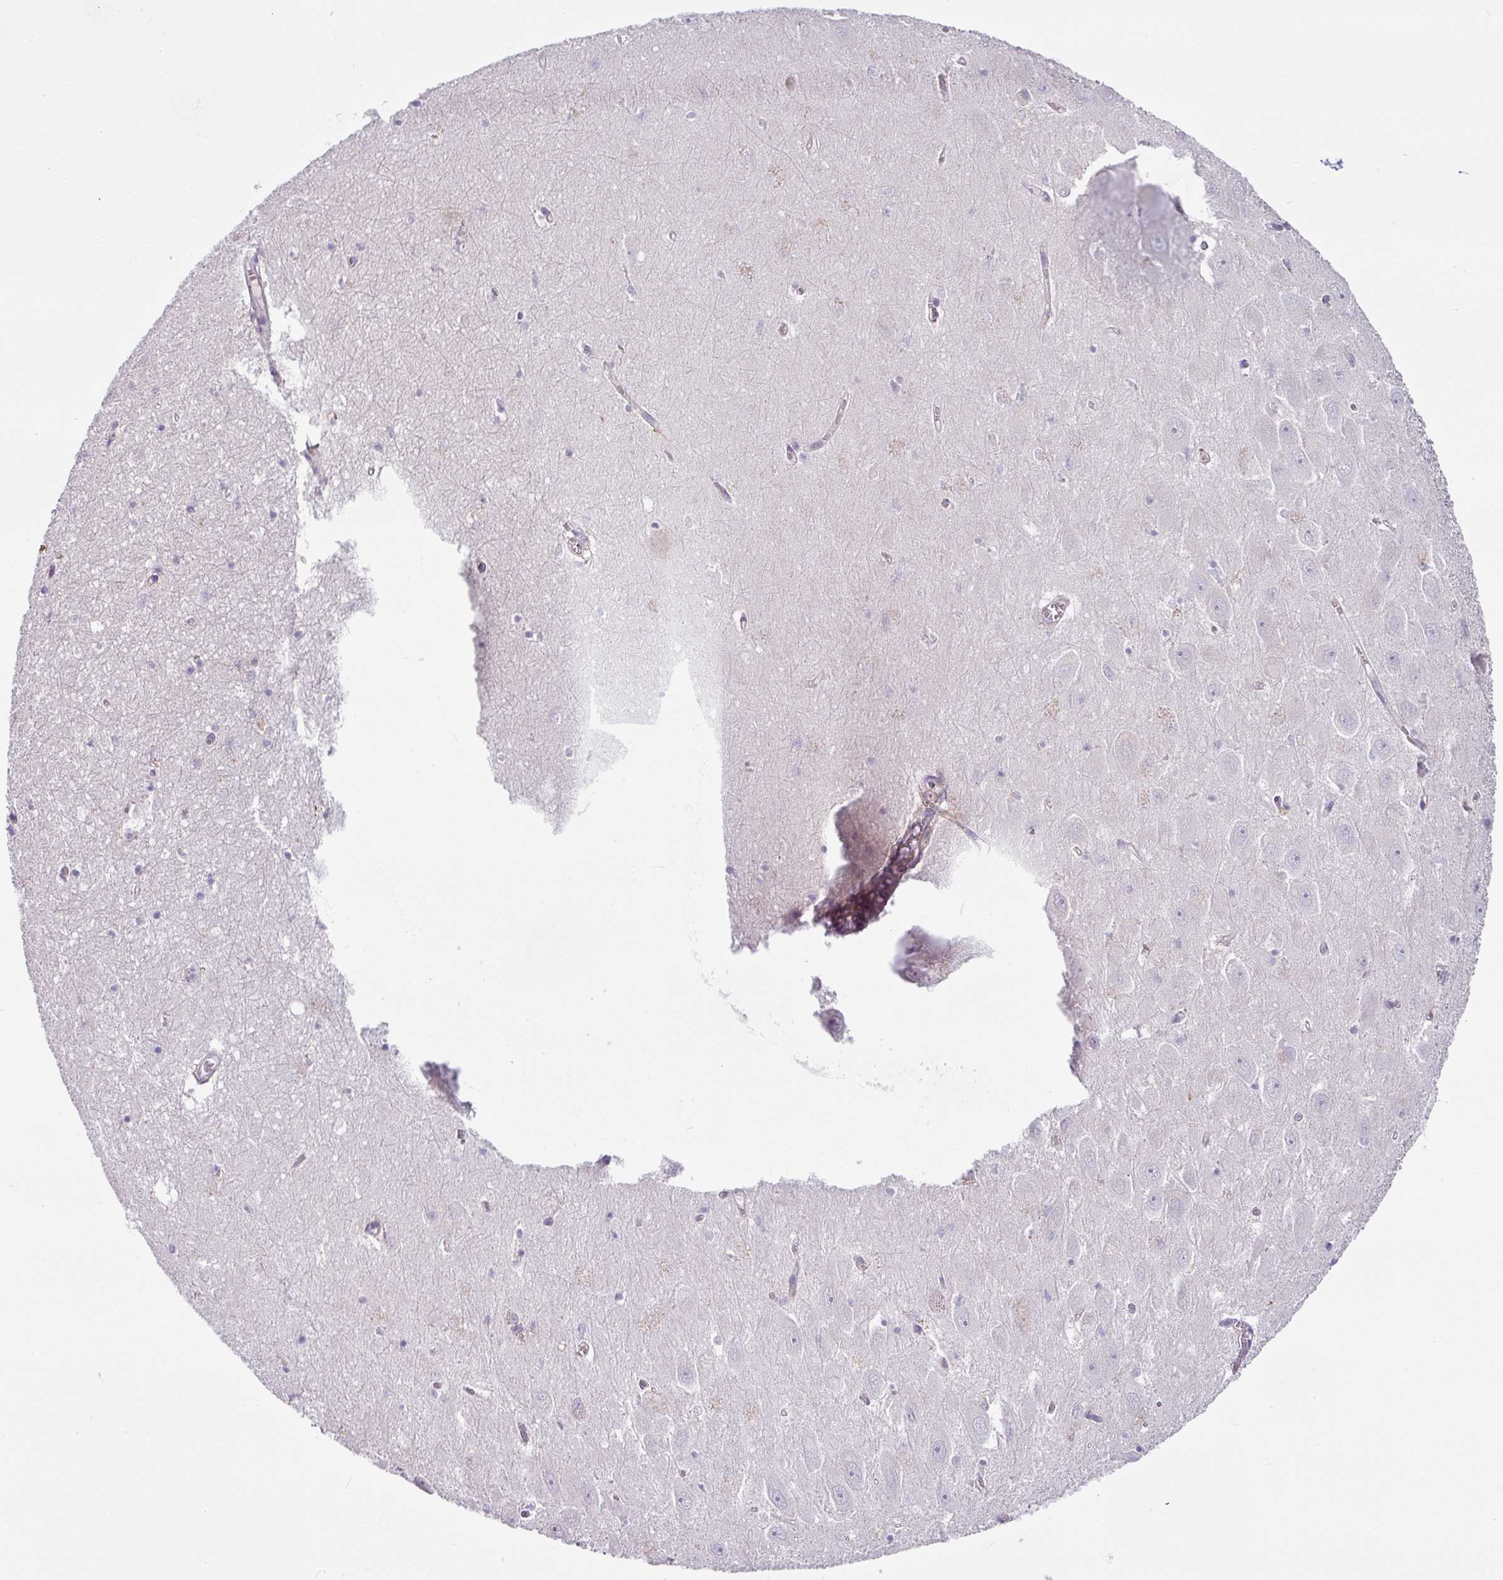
{"staining": {"intensity": "negative", "quantity": "none", "location": "none"}, "tissue": "hippocampus", "cell_type": "Glial cells", "image_type": "normal", "snomed": [{"axis": "morphology", "description": "Normal tissue, NOS"}, {"axis": "topography", "description": "Hippocampus"}], "caption": "A high-resolution histopathology image shows immunohistochemistry (IHC) staining of unremarkable hippocampus, which shows no significant positivity in glial cells.", "gene": "FGF17", "patient": {"sex": "female", "age": 64}}